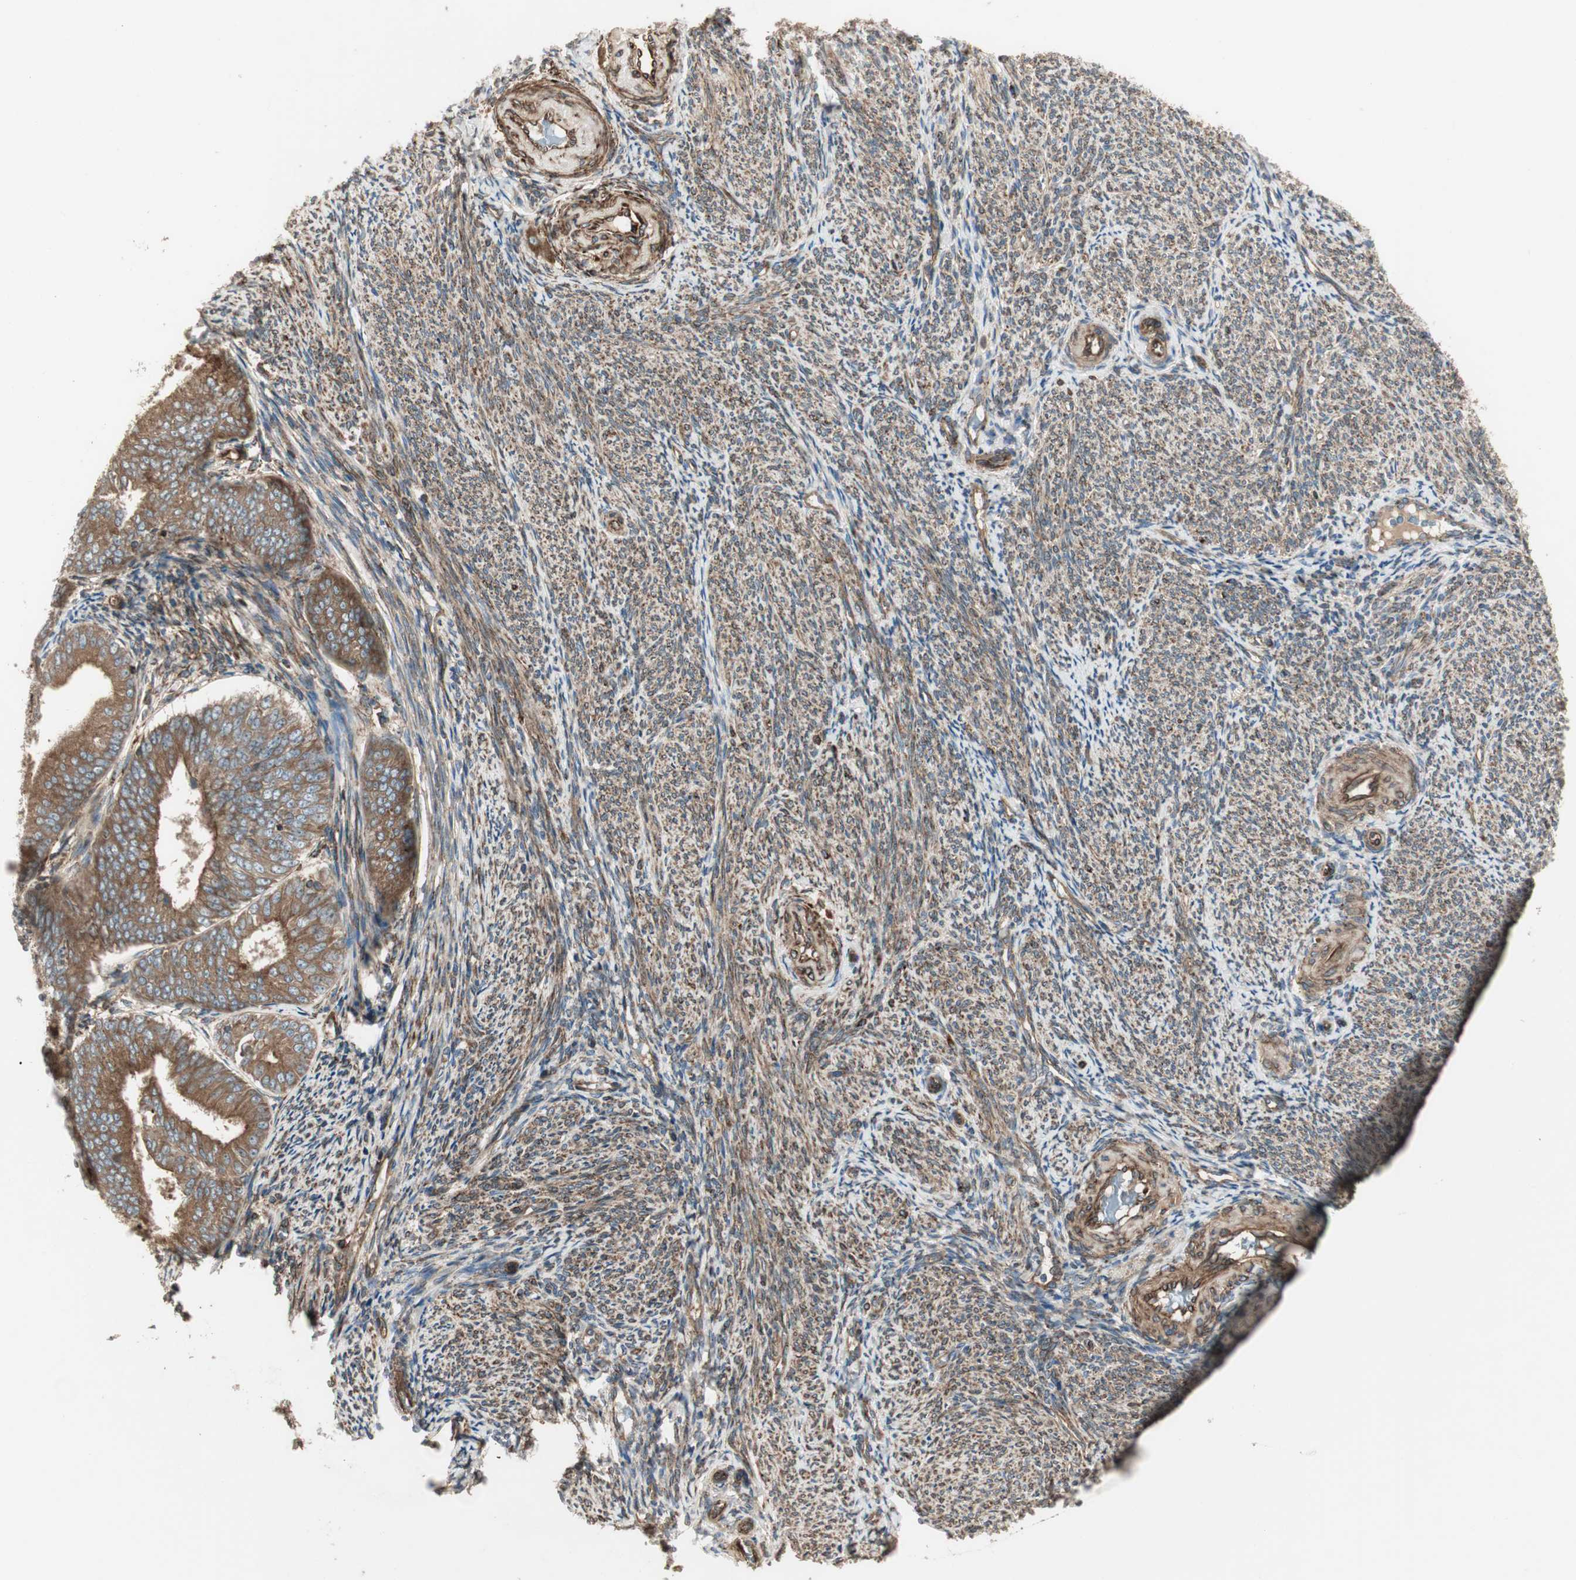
{"staining": {"intensity": "moderate", "quantity": ">75%", "location": "cytoplasmic/membranous"}, "tissue": "endometrial cancer", "cell_type": "Tumor cells", "image_type": "cancer", "snomed": [{"axis": "morphology", "description": "Adenocarcinoma, NOS"}, {"axis": "topography", "description": "Endometrium"}], "caption": "DAB (3,3'-diaminobenzidine) immunohistochemical staining of human endometrial cancer (adenocarcinoma) reveals moderate cytoplasmic/membranous protein expression in about >75% of tumor cells.", "gene": "PRKG1", "patient": {"sex": "female", "age": 63}}